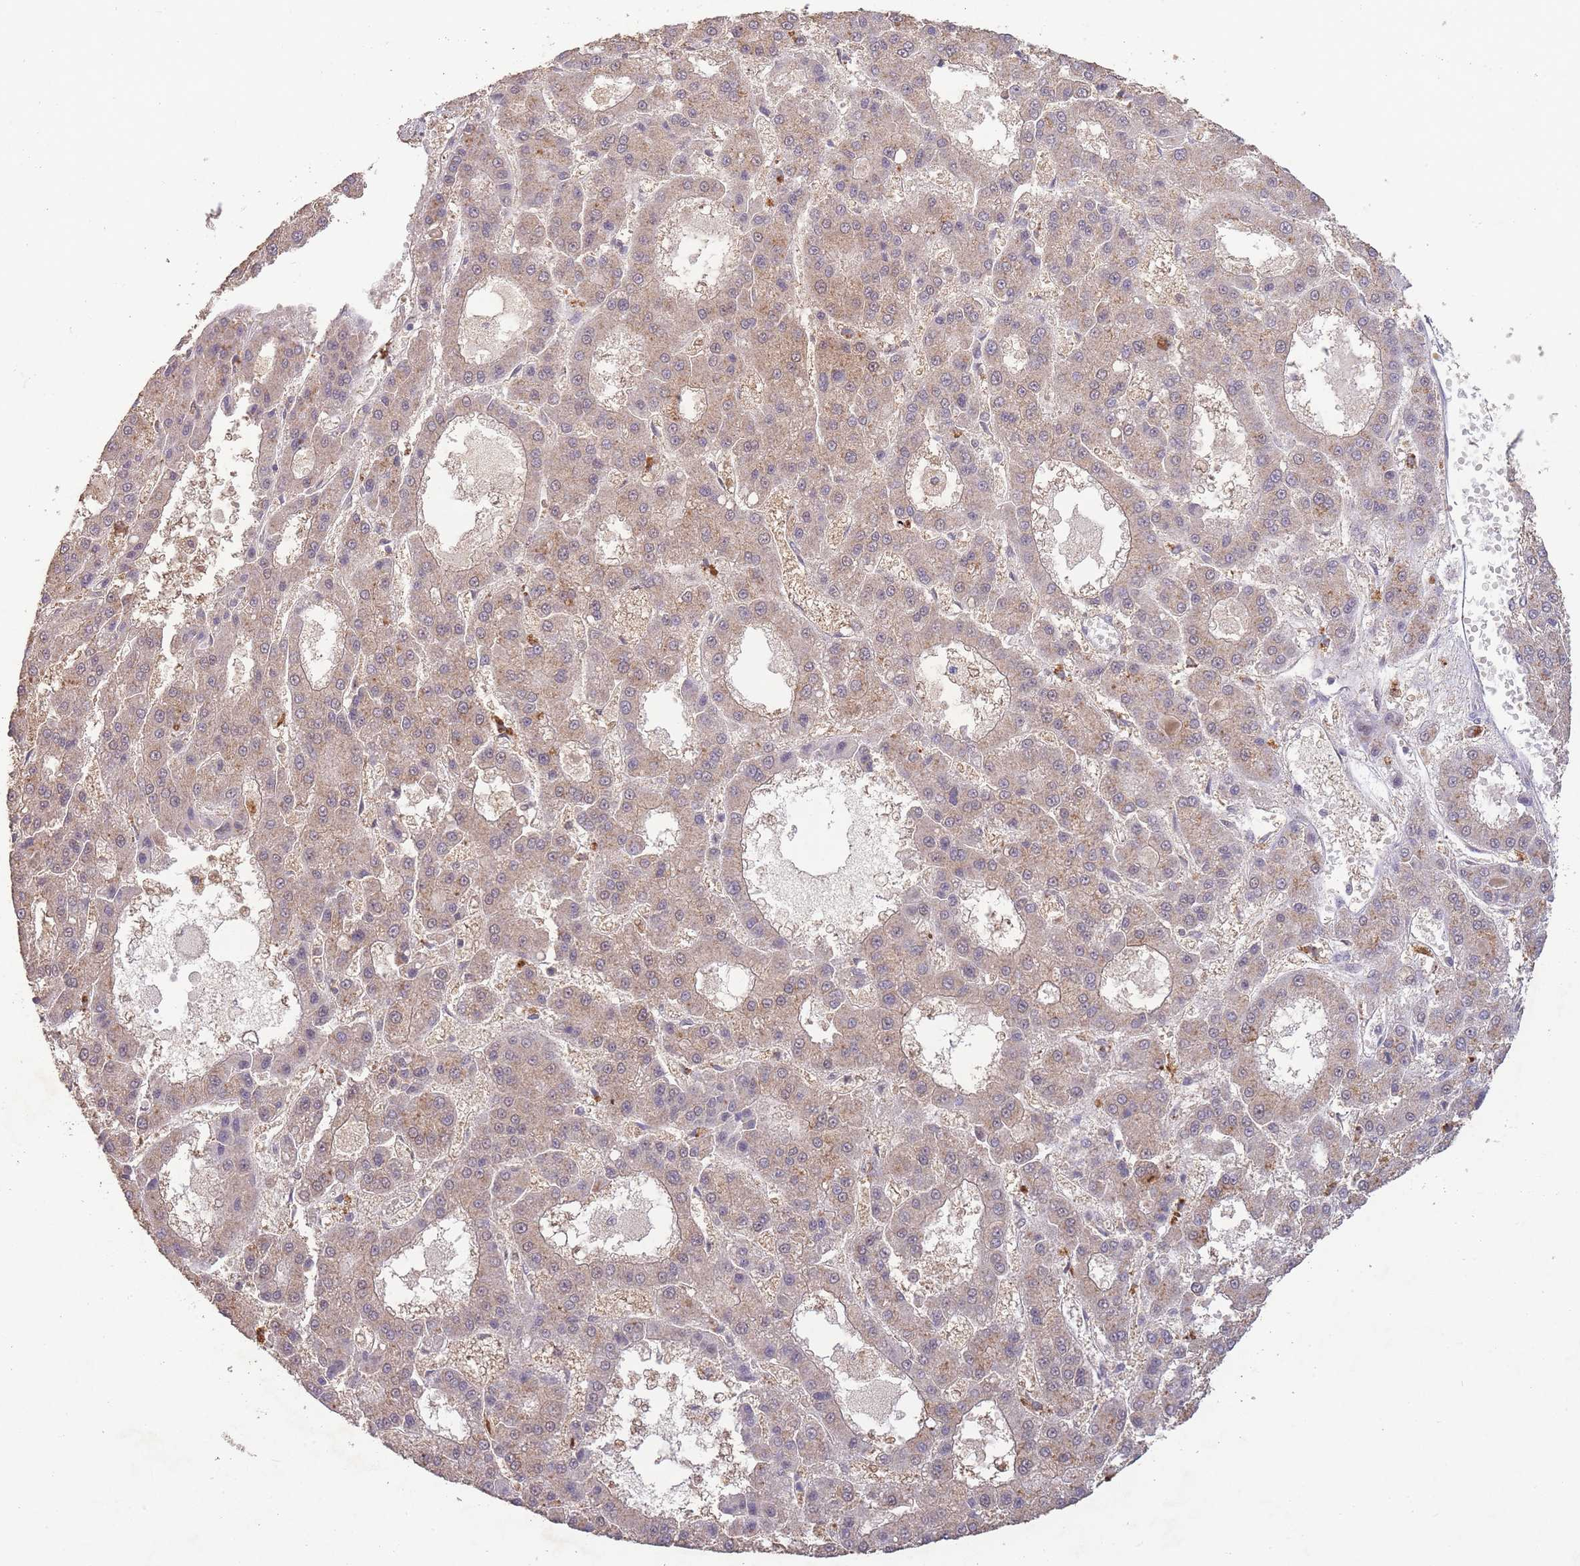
{"staining": {"intensity": "weak", "quantity": ">75%", "location": "cytoplasmic/membranous"}, "tissue": "liver cancer", "cell_type": "Tumor cells", "image_type": "cancer", "snomed": [{"axis": "morphology", "description": "Carcinoma, Hepatocellular, NOS"}, {"axis": "topography", "description": "Liver"}], "caption": "Human liver cancer (hepatocellular carcinoma) stained with a brown dye reveals weak cytoplasmic/membranous positive expression in approximately >75% of tumor cells.", "gene": "RNF144B", "patient": {"sex": "male", "age": 70}}